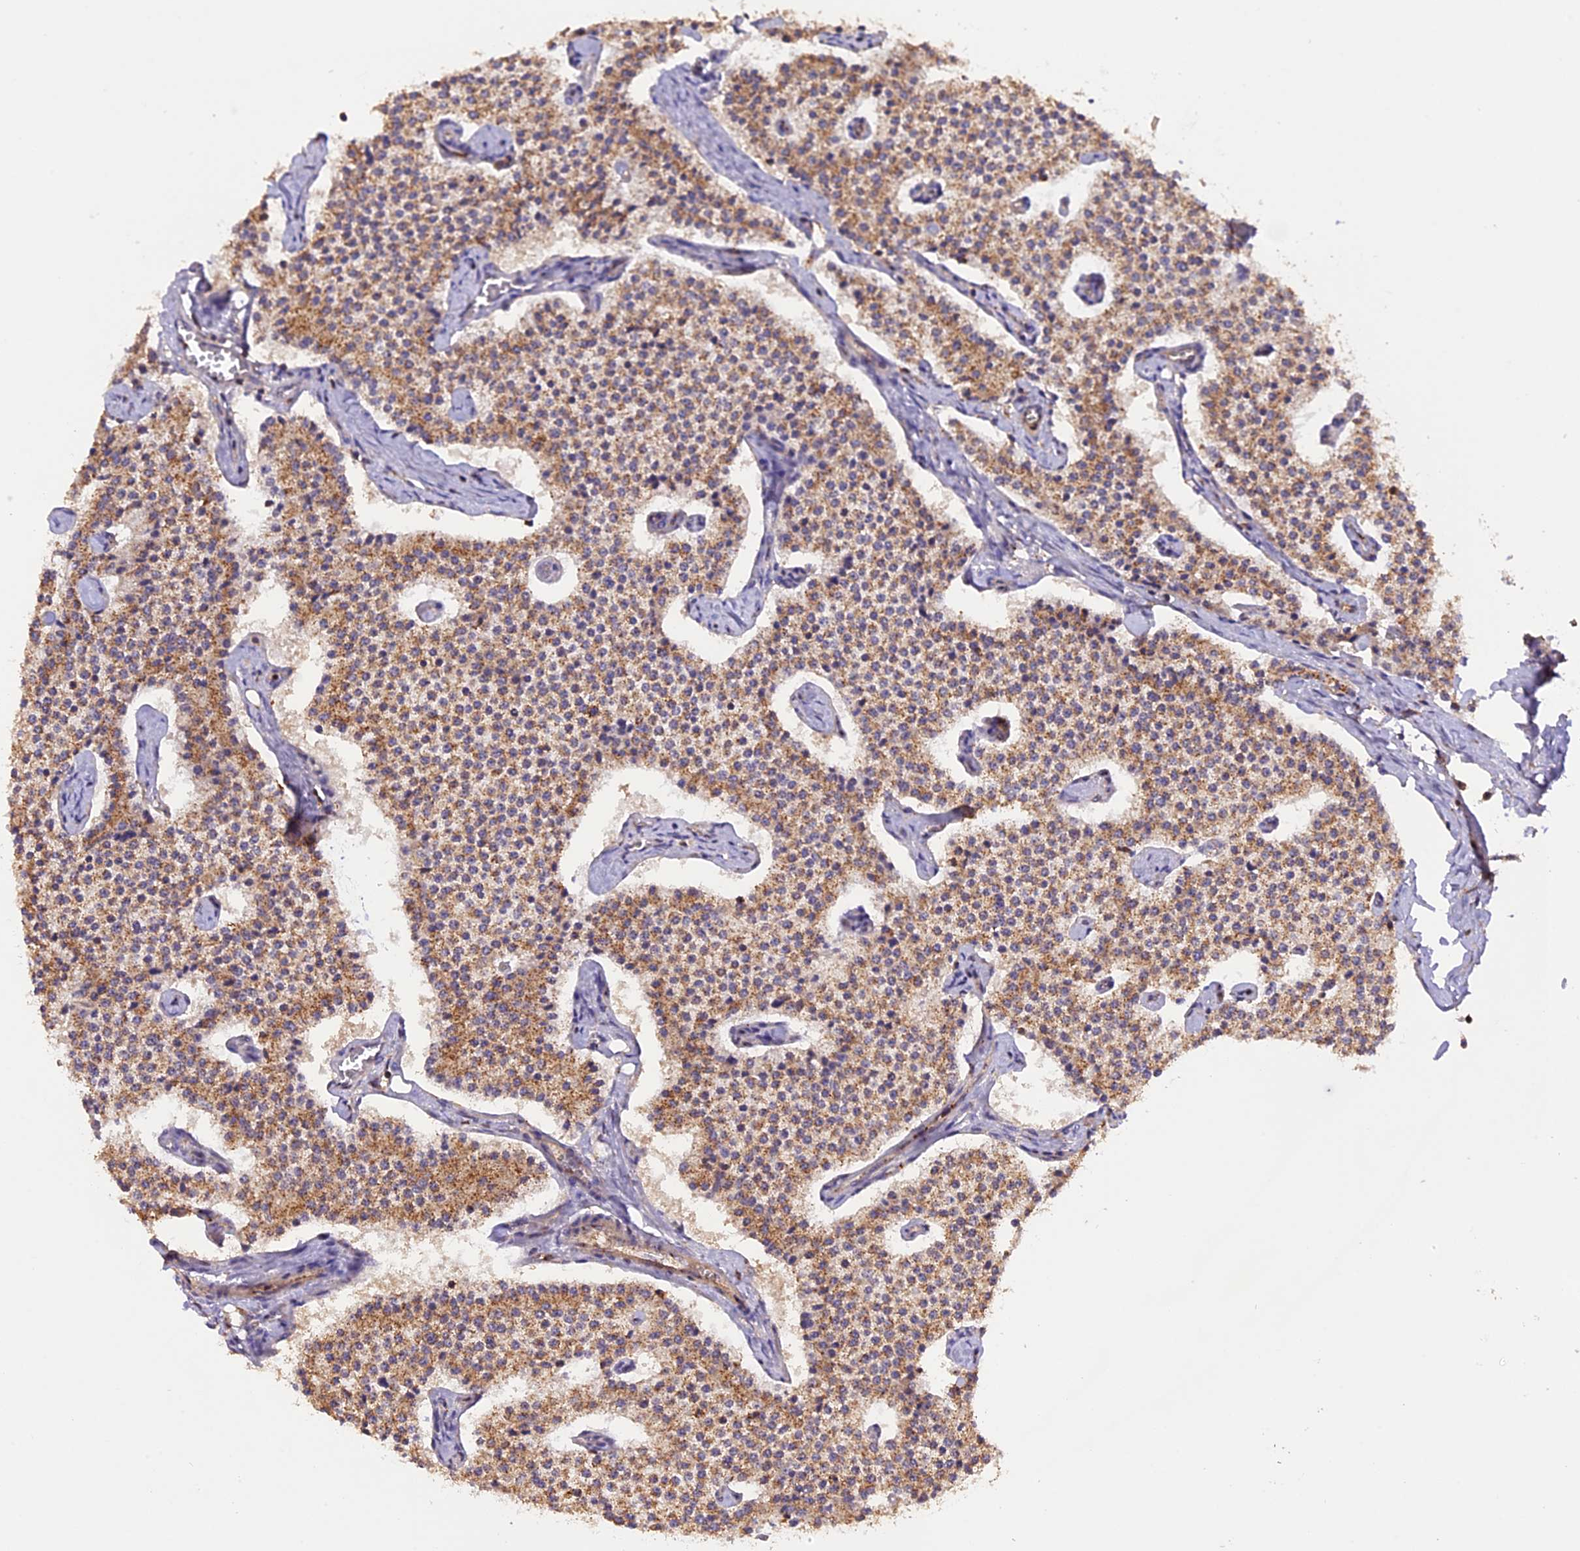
{"staining": {"intensity": "moderate", "quantity": ">75%", "location": "cytoplasmic/membranous"}, "tissue": "carcinoid", "cell_type": "Tumor cells", "image_type": "cancer", "snomed": [{"axis": "morphology", "description": "Carcinoid, malignant, NOS"}, {"axis": "topography", "description": "Colon"}], "caption": "Human carcinoid stained with a brown dye displays moderate cytoplasmic/membranous positive expression in about >75% of tumor cells.", "gene": "PEX3", "patient": {"sex": "female", "age": 52}}